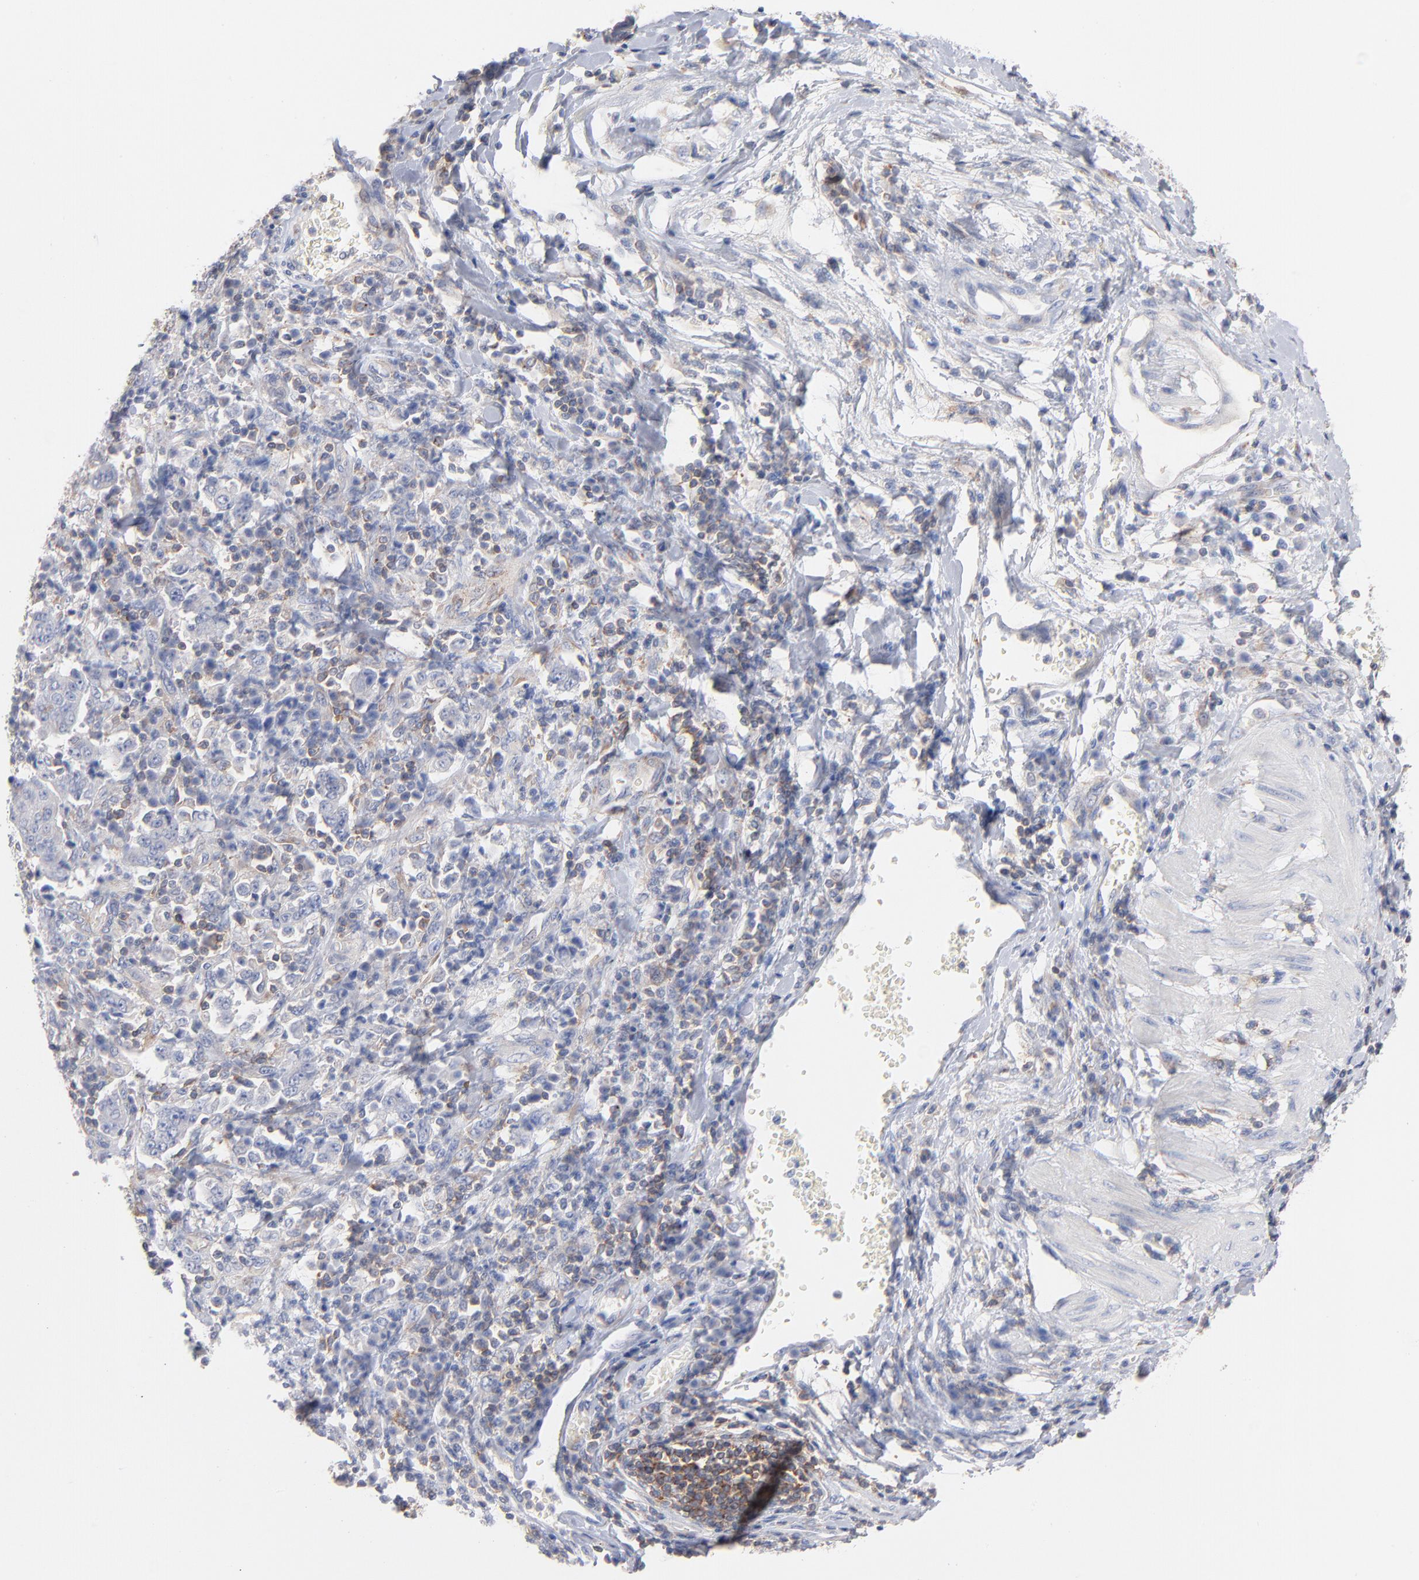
{"staining": {"intensity": "negative", "quantity": "none", "location": "none"}, "tissue": "stomach cancer", "cell_type": "Tumor cells", "image_type": "cancer", "snomed": [{"axis": "morphology", "description": "Normal tissue, NOS"}, {"axis": "morphology", "description": "Adenocarcinoma, NOS"}, {"axis": "topography", "description": "Stomach, upper"}, {"axis": "topography", "description": "Stomach"}], "caption": "High power microscopy micrograph of an immunohistochemistry (IHC) histopathology image of adenocarcinoma (stomach), revealing no significant staining in tumor cells.", "gene": "SEPTIN6", "patient": {"sex": "male", "age": 59}}